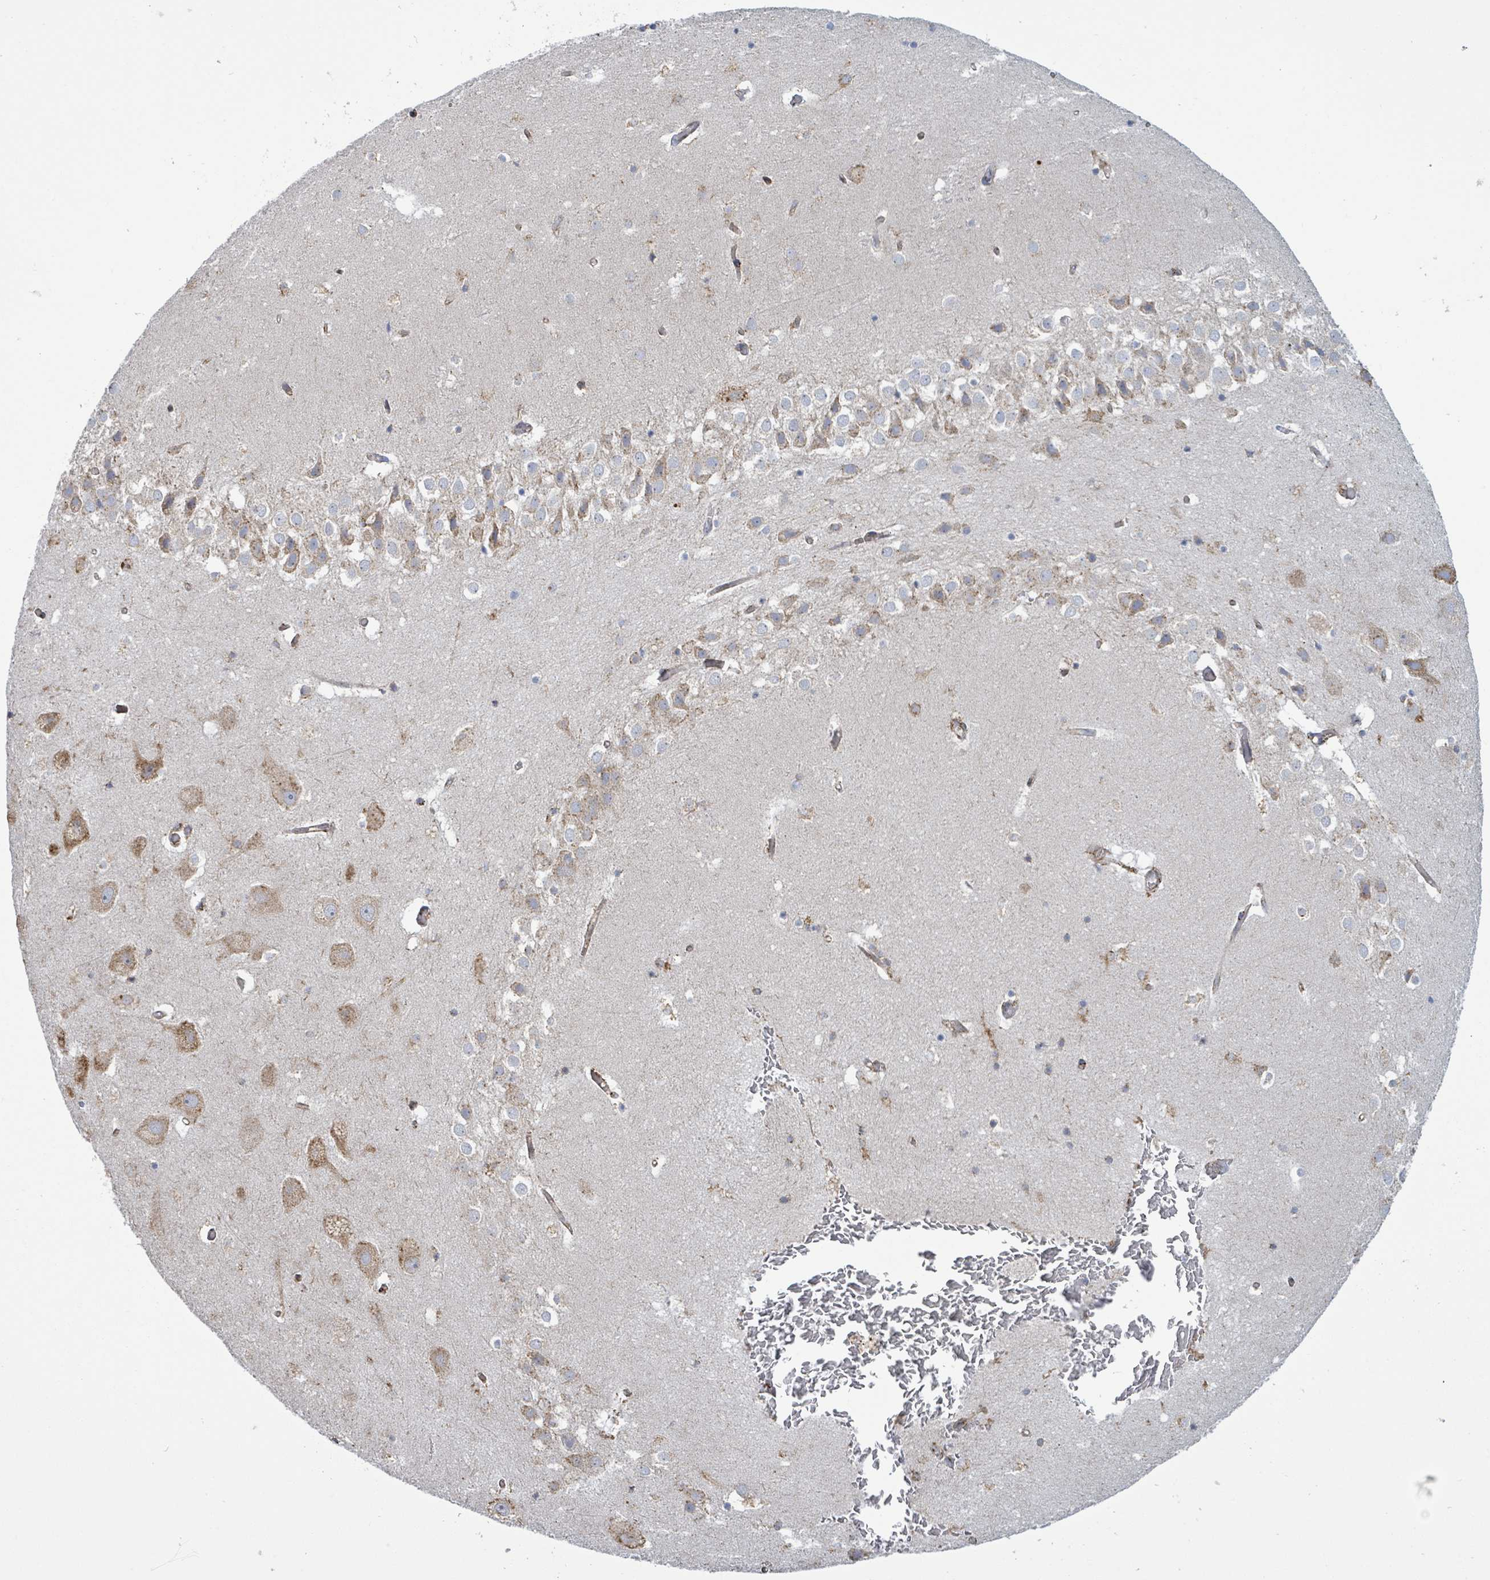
{"staining": {"intensity": "moderate", "quantity": "<25%", "location": "cytoplasmic/membranous"}, "tissue": "hippocampus", "cell_type": "Glial cells", "image_type": "normal", "snomed": [{"axis": "morphology", "description": "Normal tissue, NOS"}, {"axis": "topography", "description": "Hippocampus"}], "caption": "Immunohistochemistry image of normal hippocampus: hippocampus stained using IHC demonstrates low levels of moderate protein expression localized specifically in the cytoplasmic/membranous of glial cells, appearing as a cytoplasmic/membranous brown color.", "gene": "RFPL4AL1", "patient": {"sex": "female", "age": 52}}